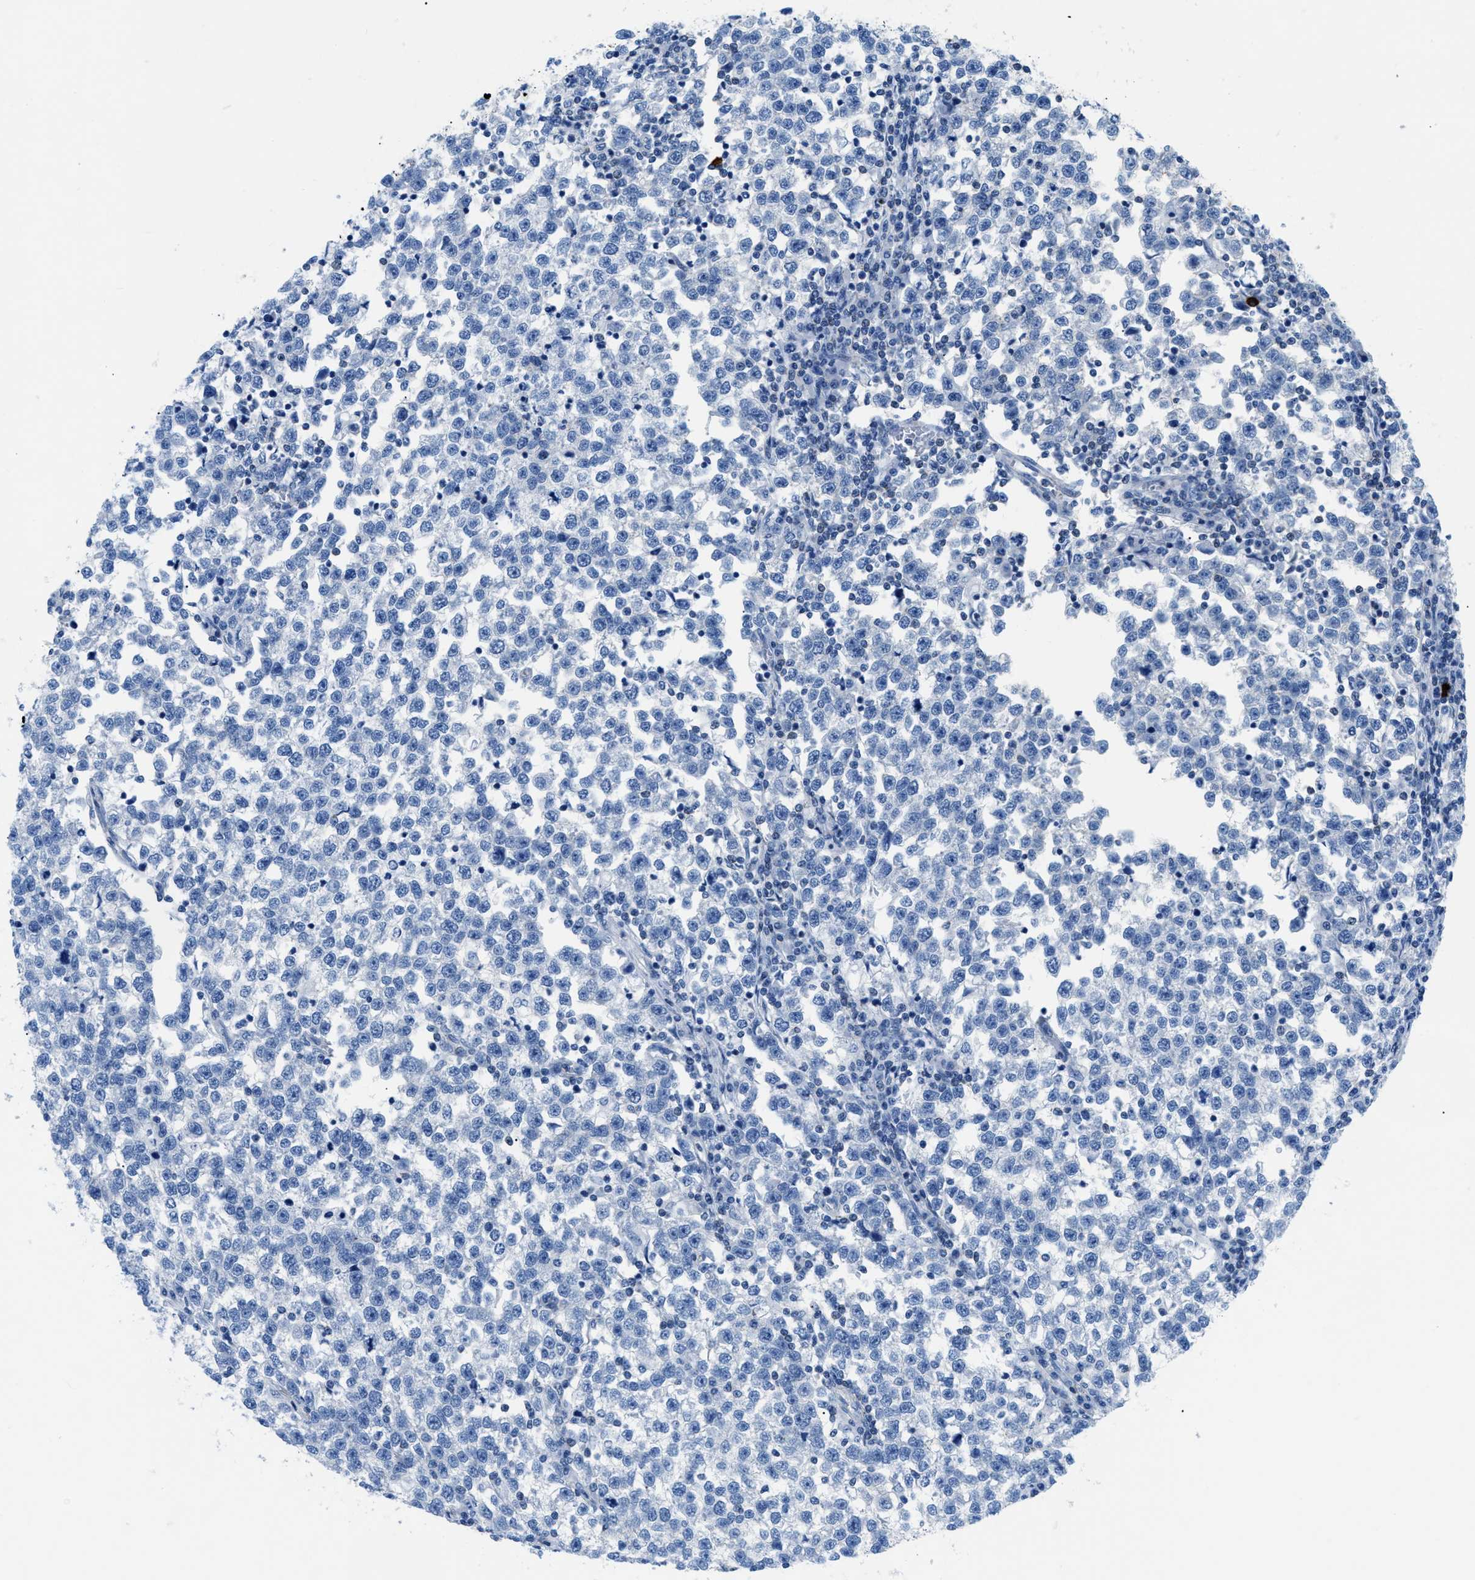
{"staining": {"intensity": "negative", "quantity": "none", "location": "none"}, "tissue": "testis cancer", "cell_type": "Tumor cells", "image_type": "cancer", "snomed": [{"axis": "morphology", "description": "Normal tissue, NOS"}, {"axis": "morphology", "description": "Seminoma, NOS"}, {"axis": "topography", "description": "Testis"}], "caption": "There is no significant staining in tumor cells of testis seminoma.", "gene": "FDCSP", "patient": {"sex": "male", "age": 43}}